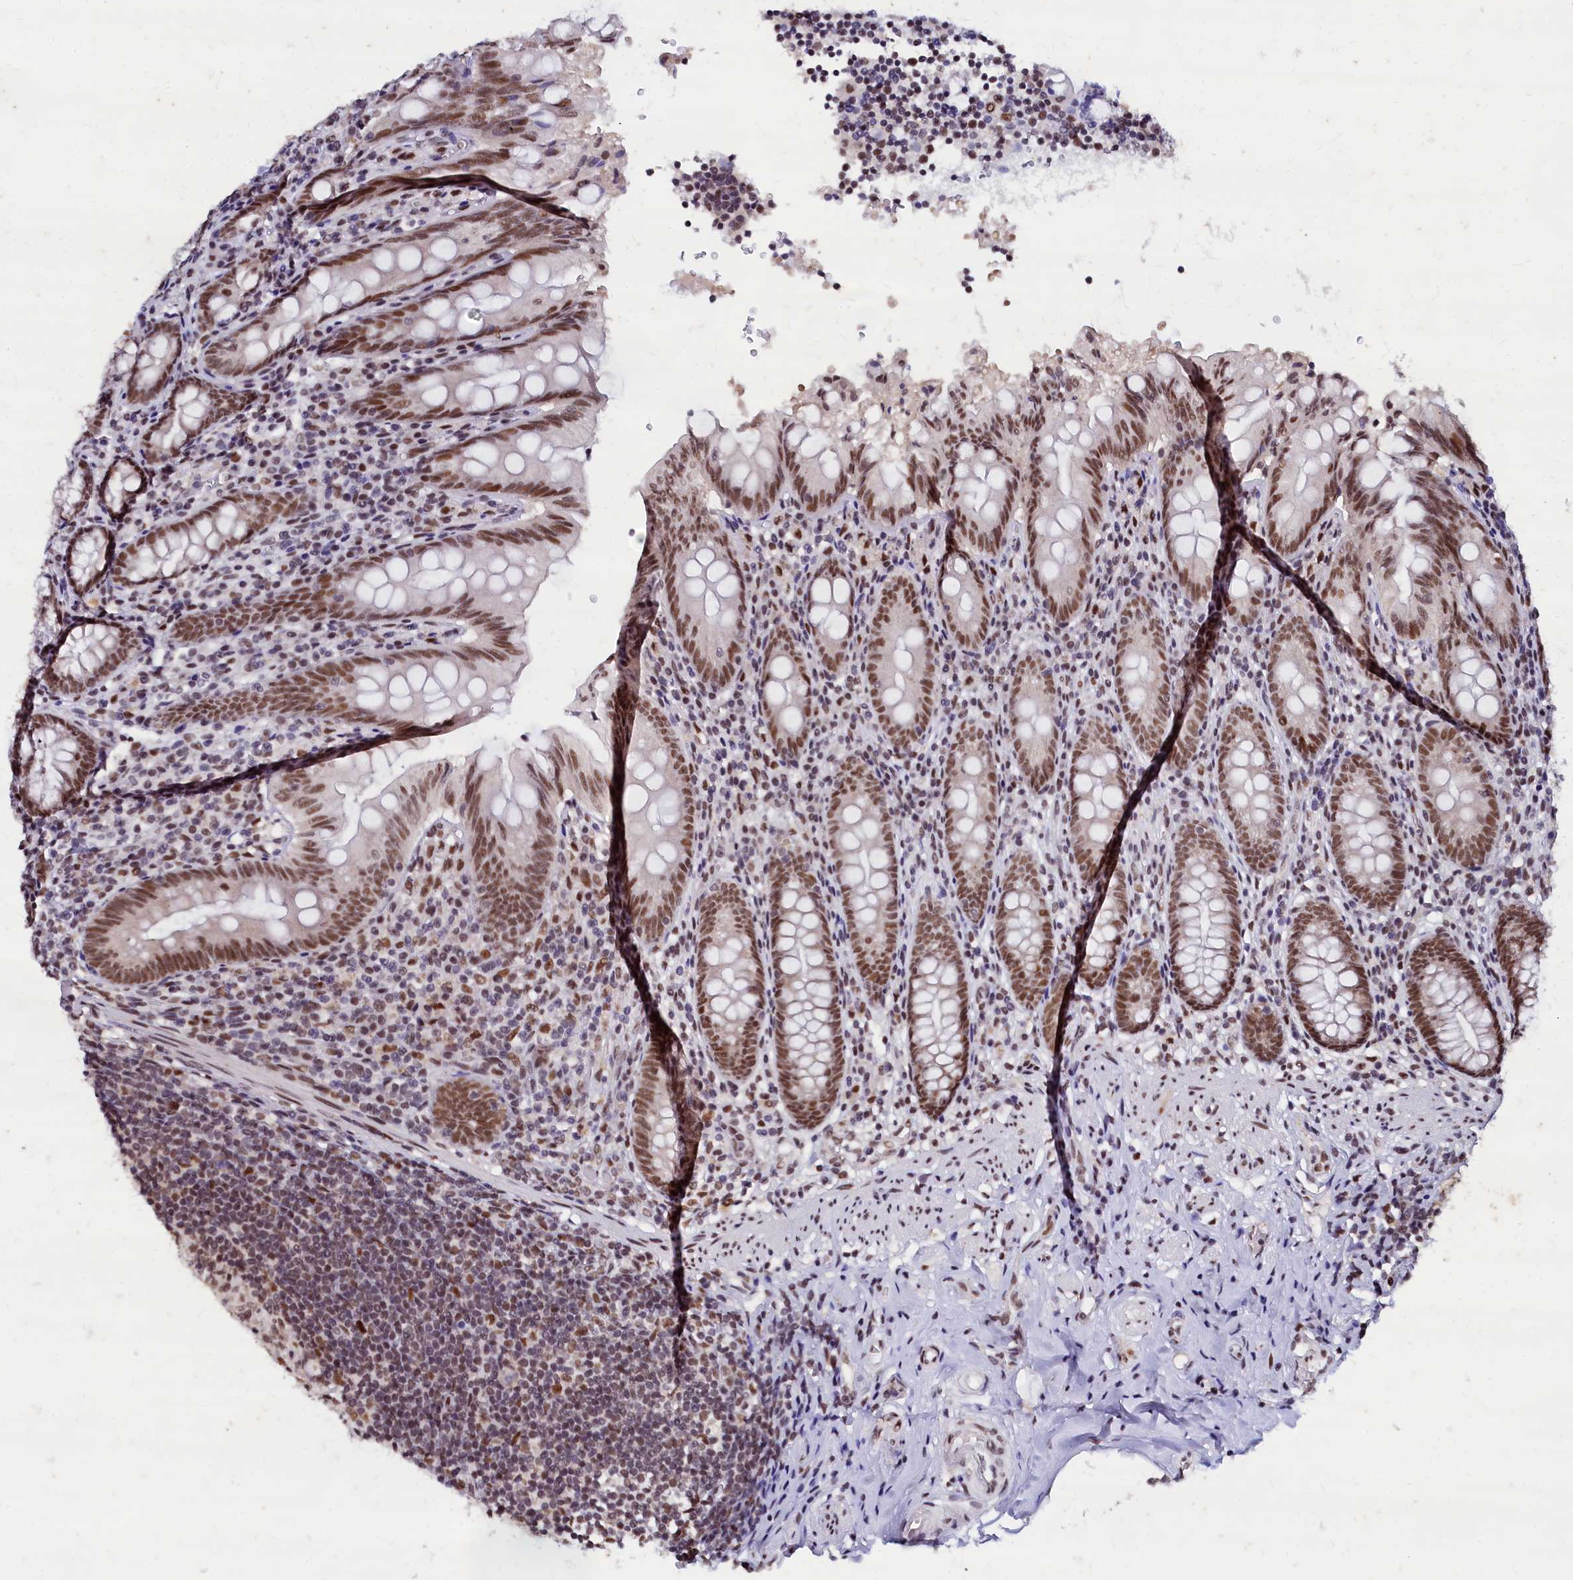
{"staining": {"intensity": "moderate", "quantity": ">75%", "location": "nuclear"}, "tissue": "appendix", "cell_type": "Glandular cells", "image_type": "normal", "snomed": [{"axis": "morphology", "description": "Normal tissue, NOS"}, {"axis": "topography", "description": "Appendix"}], "caption": "Protein staining of benign appendix exhibits moderate nuclear positivity in about >75% of glandular cells.", "gene": "CPSF7", "patient": {"sex": "male", "age": 55}}